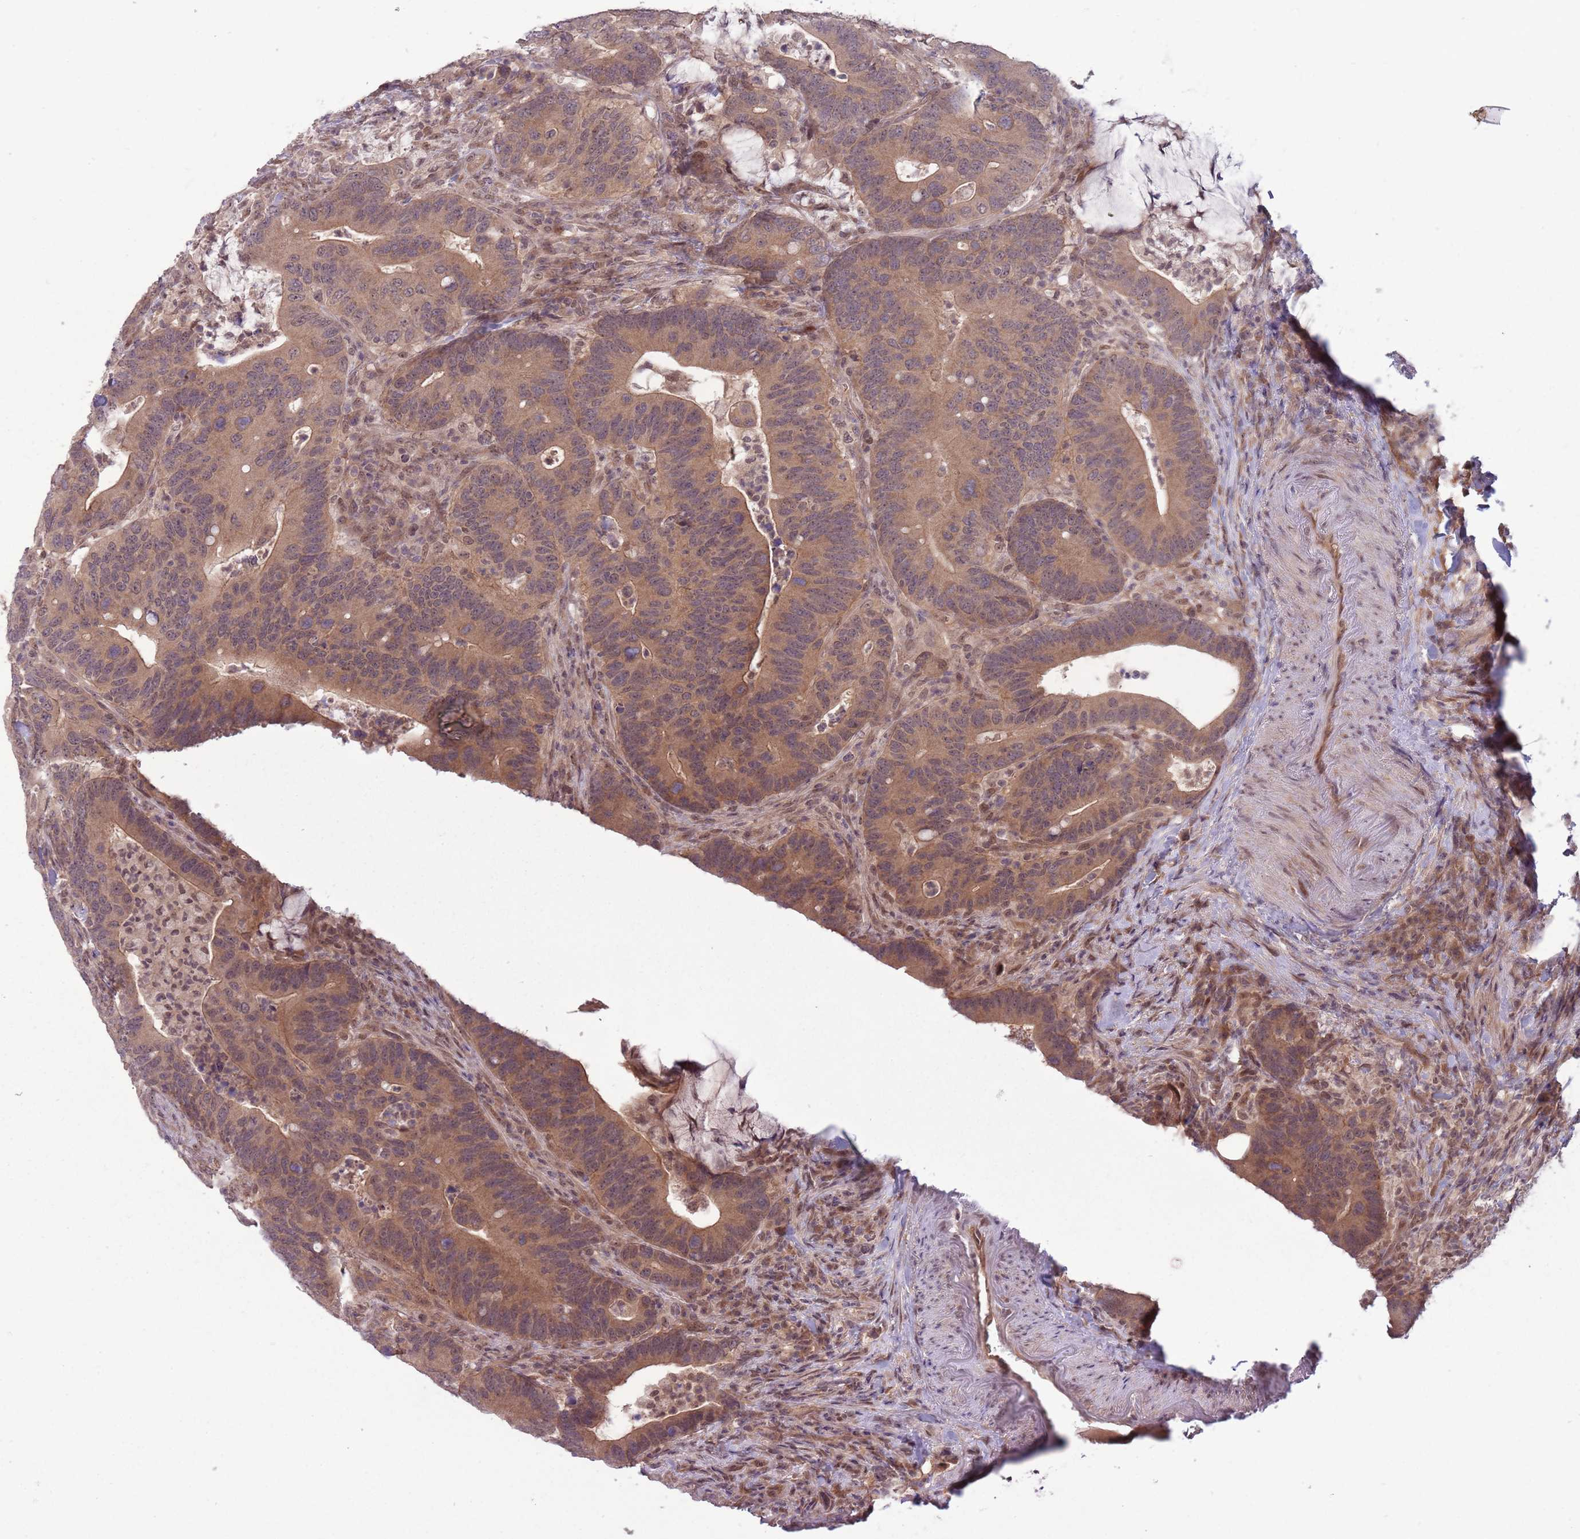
{"staining": {"intensity": "moderate", "quantity": ">75%", "location": "cytoplasmic/membranous"}, "tissue": "colorectal cancer", "cell_type": "Tumor cells", "image_type": "cancer", "snomed": [{"axis": "morphology", "description": "Adenocarcinoma, NOS"}, {"axis": "topography", "description": "Colon"}], "caption": "Adenocarcinoma (colorectal) stained with DAB (3,3'-diaminobenzidine) immunohistochemistry exhibits medium levels of moderate cytoplasmic/membranous expression in about >75% of tumor cells. (DAB IHC with brightfield microscopy, high magnification).", "gene": "ADAMTS3", "patient": {"sex": "female", "age": 66}}